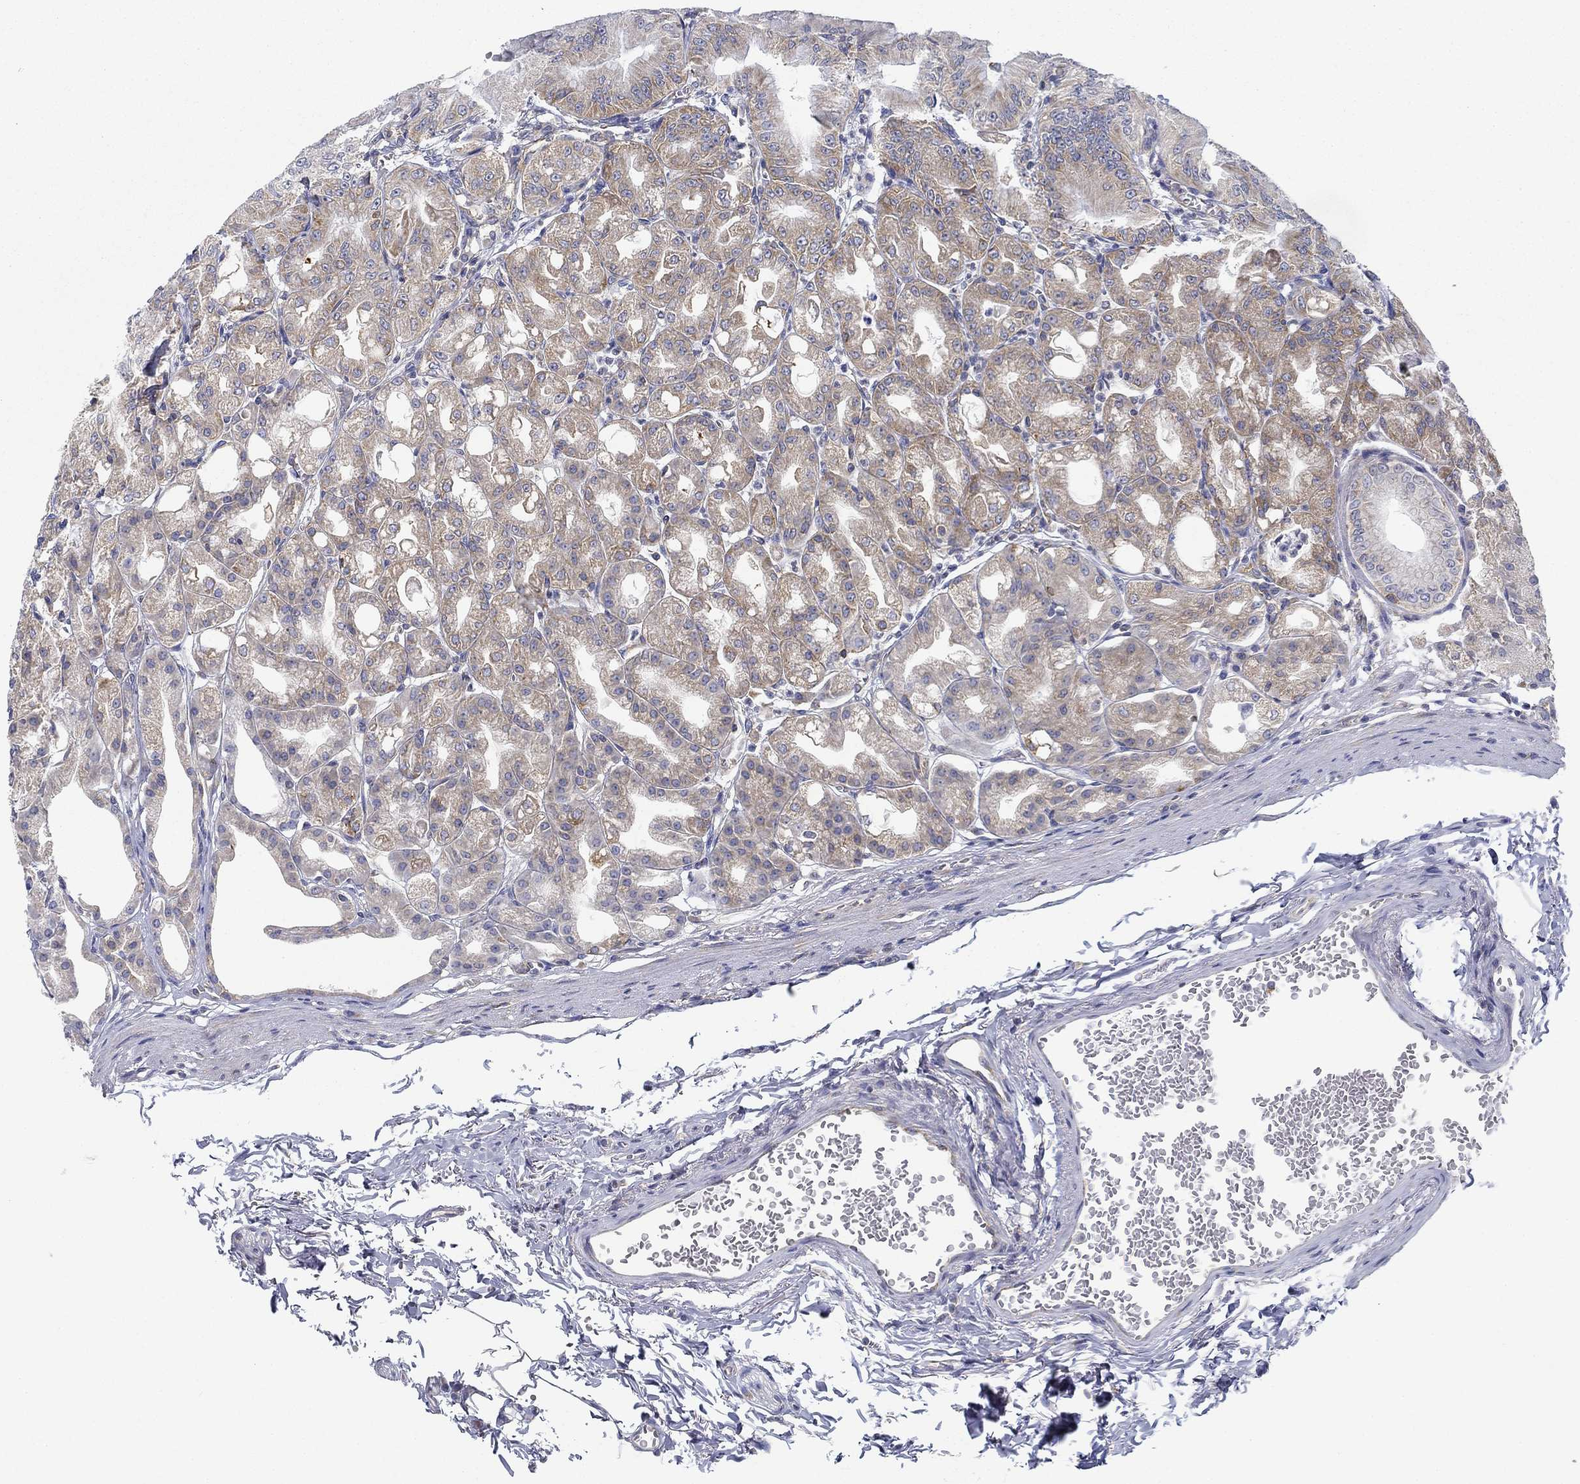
{"staining": {"intensity": "moderate", "quantity": "25%-75%", "location": "cytoplasmic/membranous"}, "tissue": "stomach", "cell_type": "Glandular cells", "image_type": "normal", "snomed": [{"axis": "morphology", "description": "Normal tissue, NOS"}, {"axis": "topography", "description": "Stomach"}], "caption": "Human stomach stained for a protein (brown) demonstrates moderate cytoplasmic/membranous positive staining in about 25%-75% of glandular cells.", "gene": "FXR1", "patient": {"sex": "male", "age": 71}}